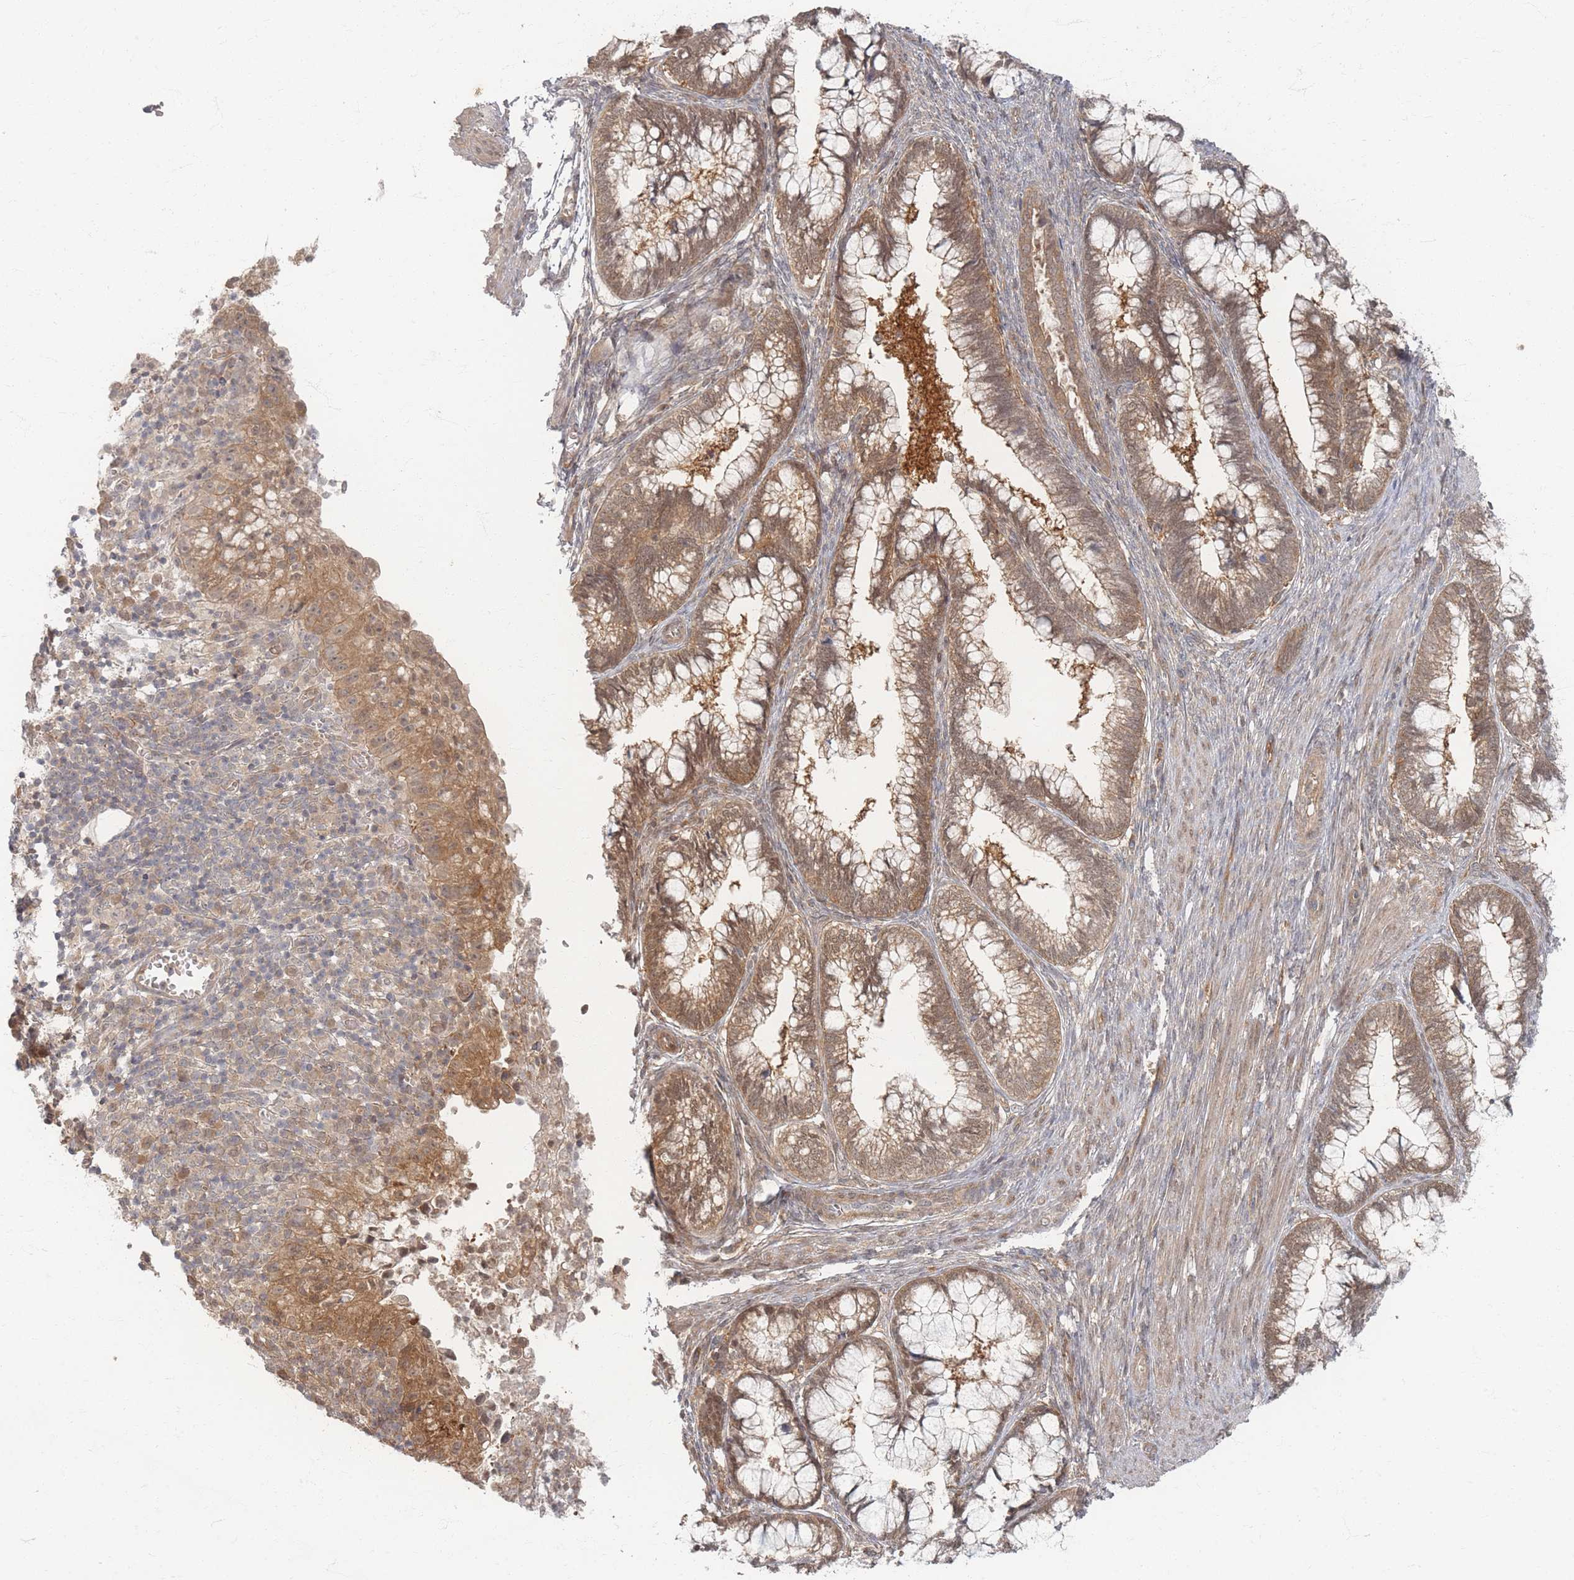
{"staining": {"intensity": "moderate", "quantity": ">75%", "location": "cytoplasmic/membranous"}, "tissue": "cervical cancer", "cell_type": "Tumor cells", "image_type": "cancer", "snomed": [{"axis": "morphology", "description": "Adenocarcinoma, NOS"}, {"axis": "topography", "description": "Cervix"}], "caption": "This is a micrograph of IHC staining of adenocarcinoma (cervical), which shows moderate expression in the cytoplasmic/membranous of tumor cells.", "gene": "PSMD9", "patient": {"sex": "female", "age": 44}}